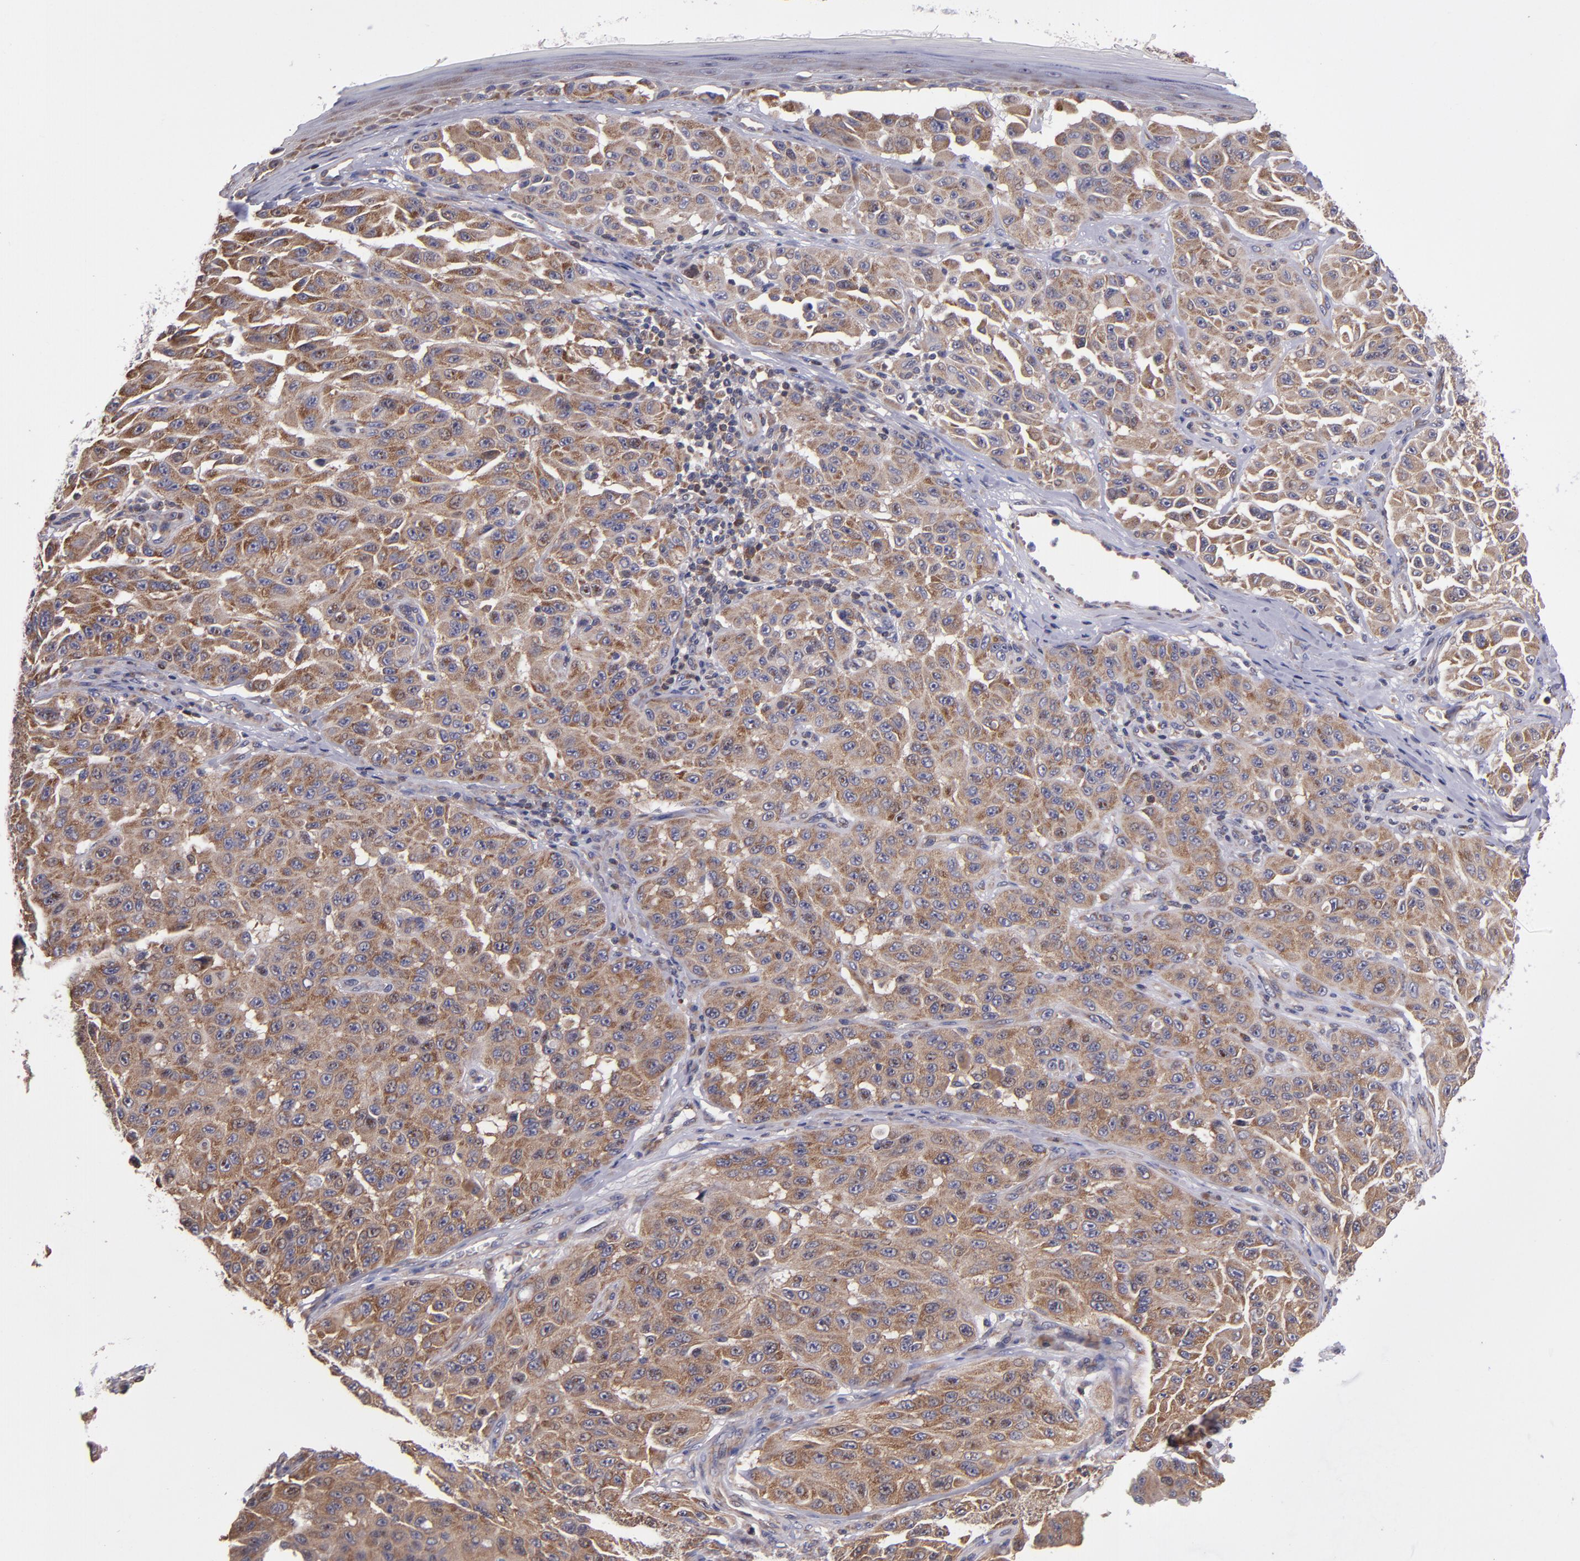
{"staining": {"intensity": "moderate", "quantity": ">75%", "location": "cytoplasmic/membranous"}, "tissue": "melanoma", "cell_type": "Tumor cells", "image_type": "cancer", "snomed": [{"axis": "morphology", "description": "Malignant melanoma, NOS"}, {"axis": "topography", "description": "Skin"}], "caption": "Melanoma stained with a brown dye demonstrates moderate cytoplasmic/membranous positive expression in about >75% of tumor cells.", "gene": "EIF4ENIF1", "patient": {"sex": "male", "age": 30}}